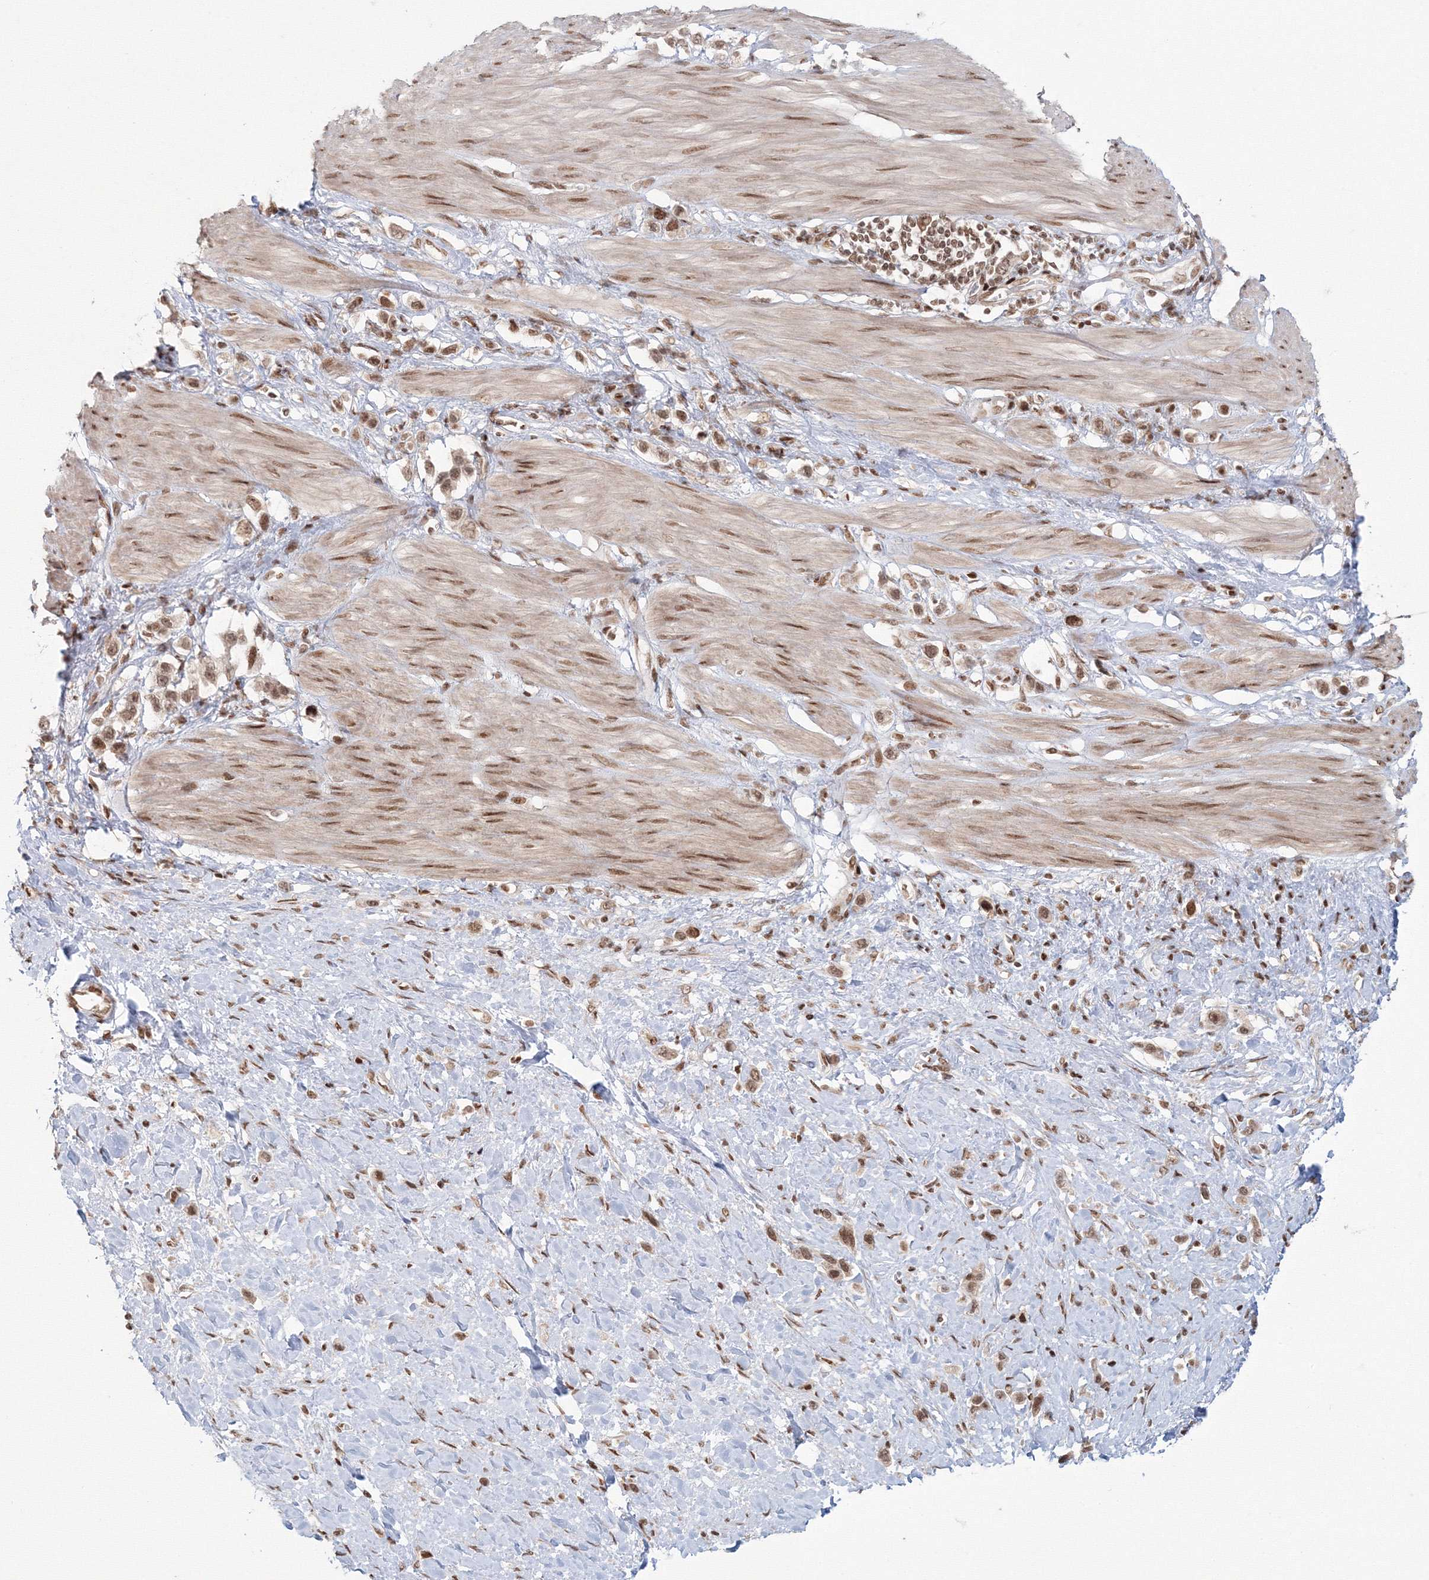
{"staining": {"intensity": "moderate", "quantity": ">75%", "location": "nuclear"}, "tissue": "stomach cancer", "cell_type": "Tumor cells", "image_type": "cancer", "snomed": [{"axis": "morphology", "description": "Adenocarcinoma, NOS"}, {"axis": "topography", "description": "Stomach"}], "caption": "Brown immunohistochemical staining in stomach cancer exhibits moderate nuclear staining in approximately >75% of tumor cells.", "gene": "KIF20A", "patient": {"sex": "female", "age": 65}}